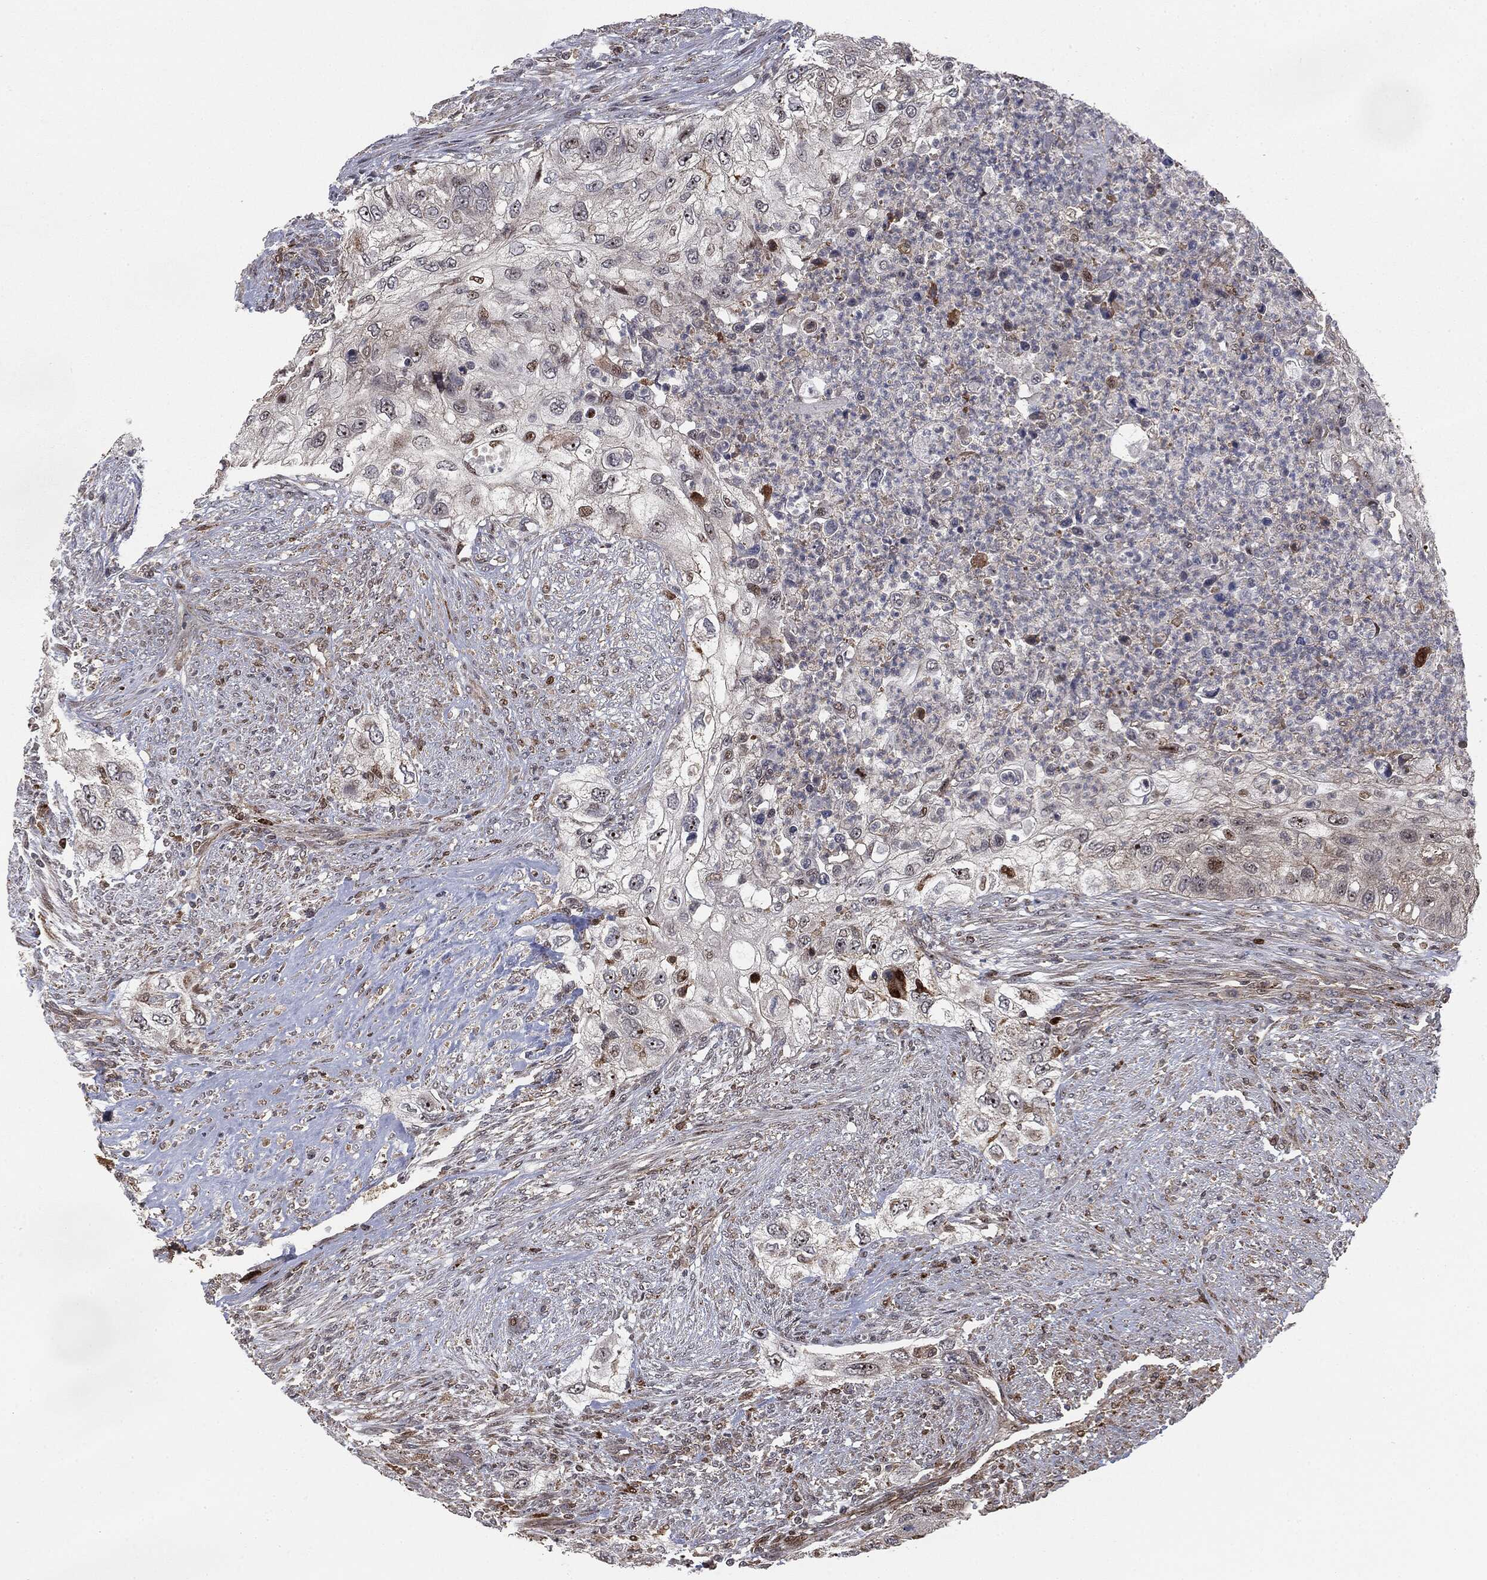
{"staining": {"intensity": "negative", "quantity": "none", "location": "none"}, "tissue": "urothelial cancer", "cell_type": "Tumor cells", "image_type": "cancer", "snomed": [{"axis": "morphology", "description": "Urothelial carcinoma, High grade"}, {"axis": "topography", "description": "Urinary bladder"}], "caption": "IHC histopathology image of neoplastic tissue: urothelial cancer stained with DAB demonstrates no significant protein expression in tumor cells. The staining is performed using DAB (3,3'-diaminobenzidine) brown chromogen with nuclei counter-stained in using hematoxylin.", "gene": "PTEN", "patient": {"sex": "female", "age": 60}}